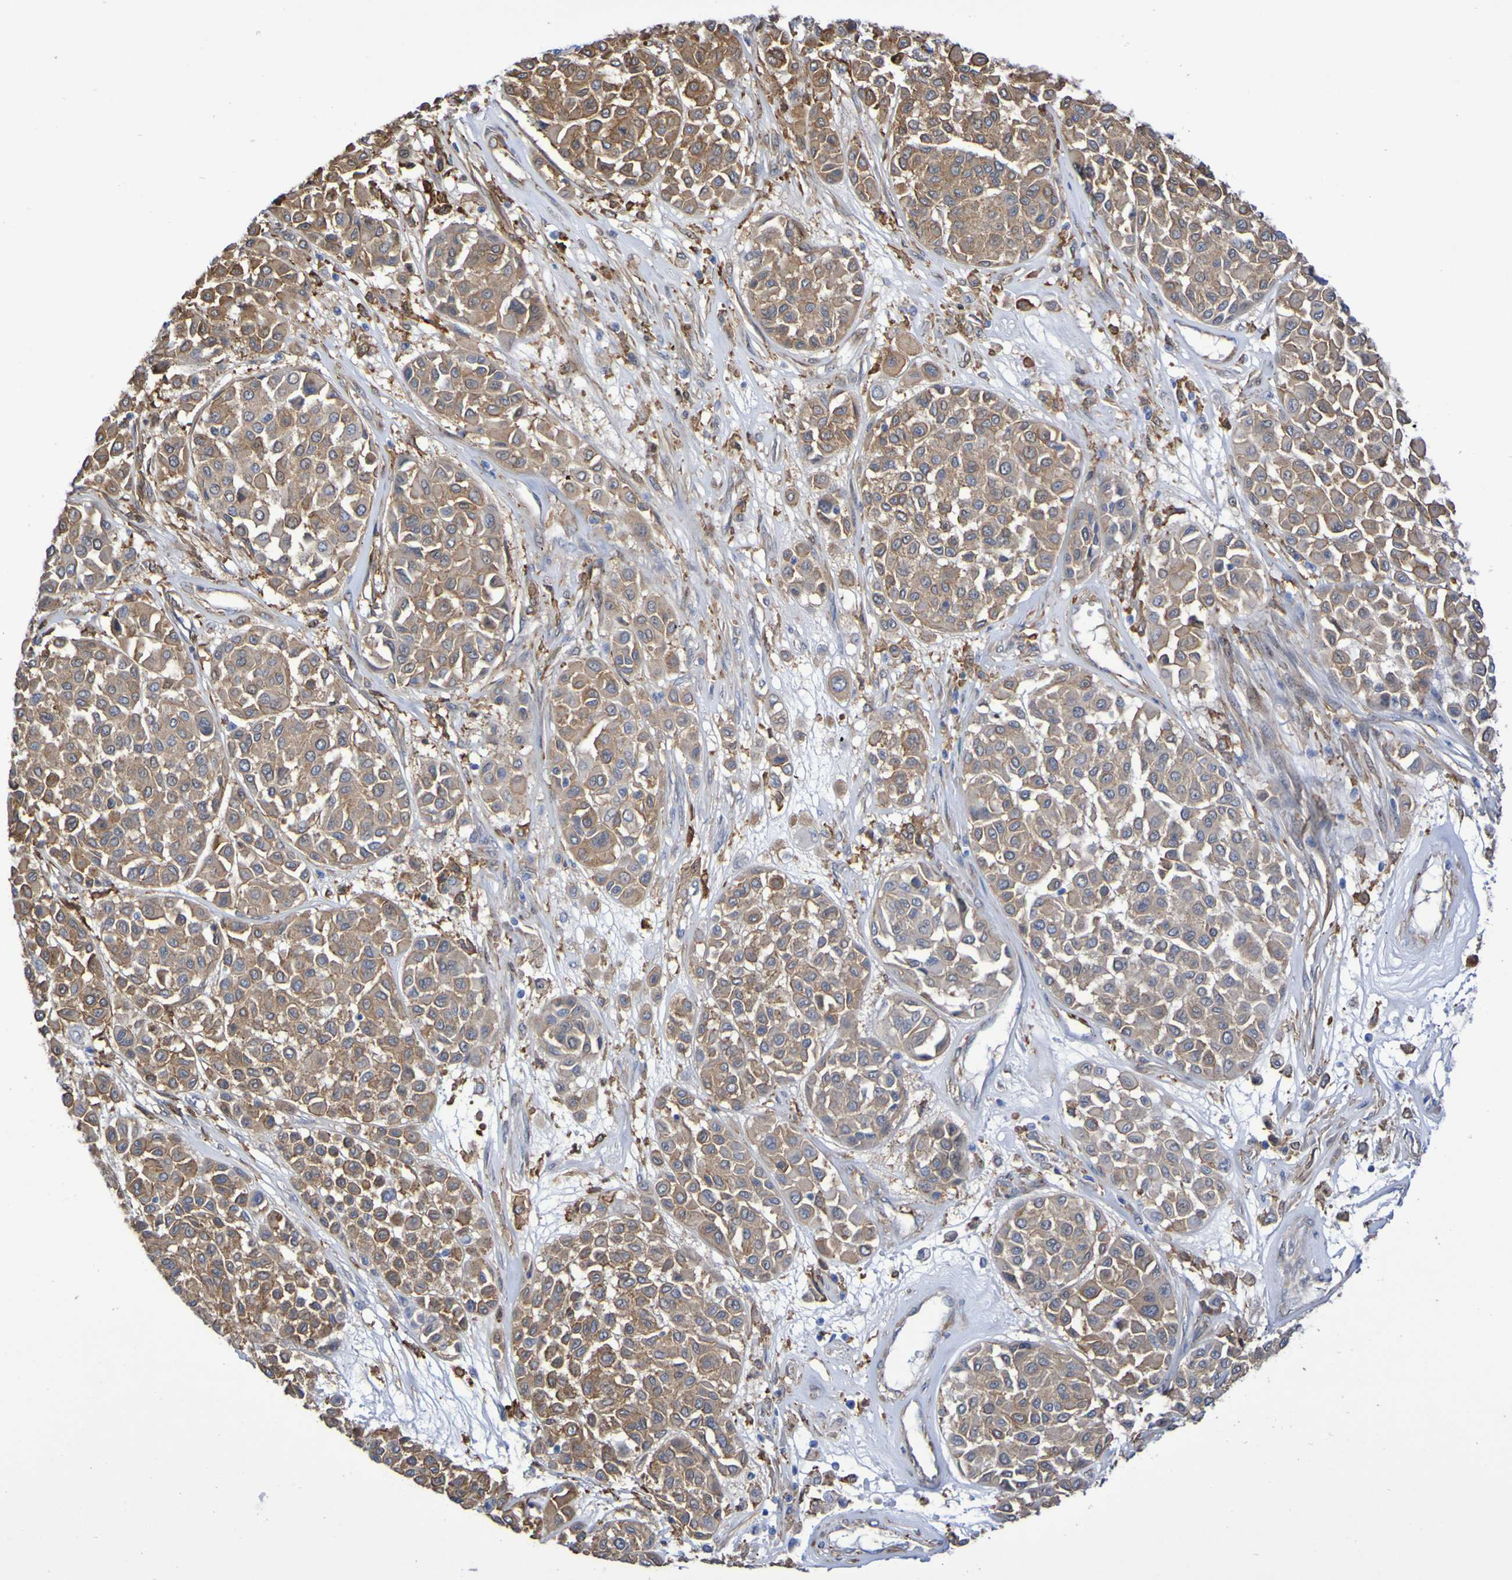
{"staining": {"intensity": "moderate", "quantity": ">75%", "location": "cytoplasmic/membranous"}, "tissue": "melanoma", "cell_type": "Tumor cells", "image_type": "cancer", "snomed": [{"axis": "morphology", "description": "Malignant melanoma, Metastatic site"}, {"axis": "topography", "description": "Soft tissue"}], "caption": "Immunohistochemical staining of malignant melanoma (metastatic site) shows medium levels of moderate cytoplasmic/membranous protein positivity in about >75% of tumor cells.", "gene": "SCRG1", "patient": {"sex": "male", "age": 41}}